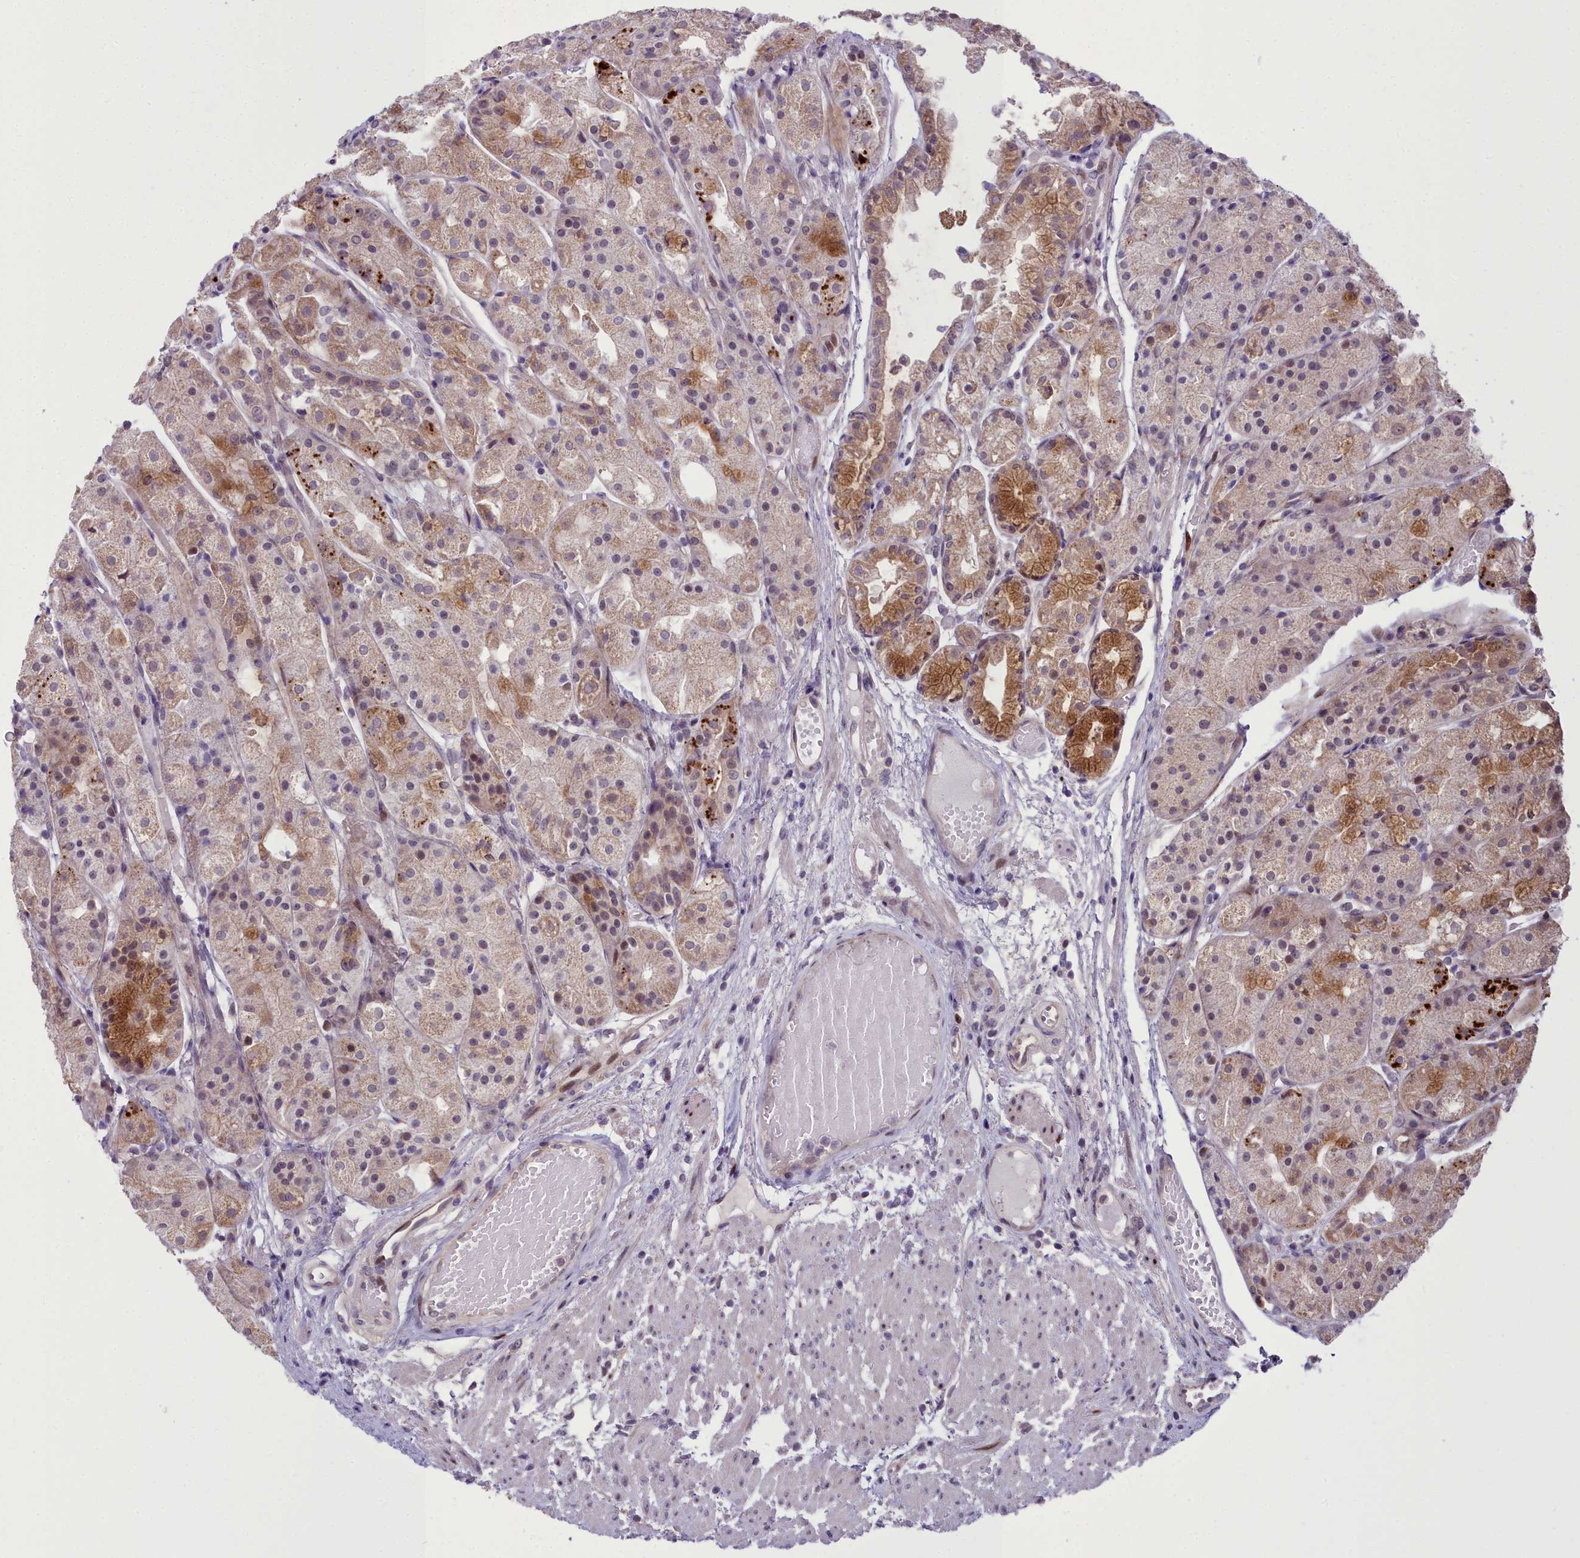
{"staining": {"intensity": "strong", "quantity": "25%-75%", "location": "cytoplasmic/membranous,nuclear"}, "tissue": "stomach", "cell_type": "Glandular cells", "image_type": "normal", "snomed": [{"axis": "morphology", "description": "Normal tissue, NOS"}, {"axis": "topography", "description": "Stomach, upper"}], "caption": "IHC (DAB (3,3'-diaminobenzidine)) staining of unremarkable human stomach displays strong cytoplasmic/membranous,nuclear protein positivity in about 25%-75% of glandular cells. (Brightfield microscopy of DAB IHC at high magnification).", "gene": "AP1M1", "patient": {"sex": "male", "age": 72}}